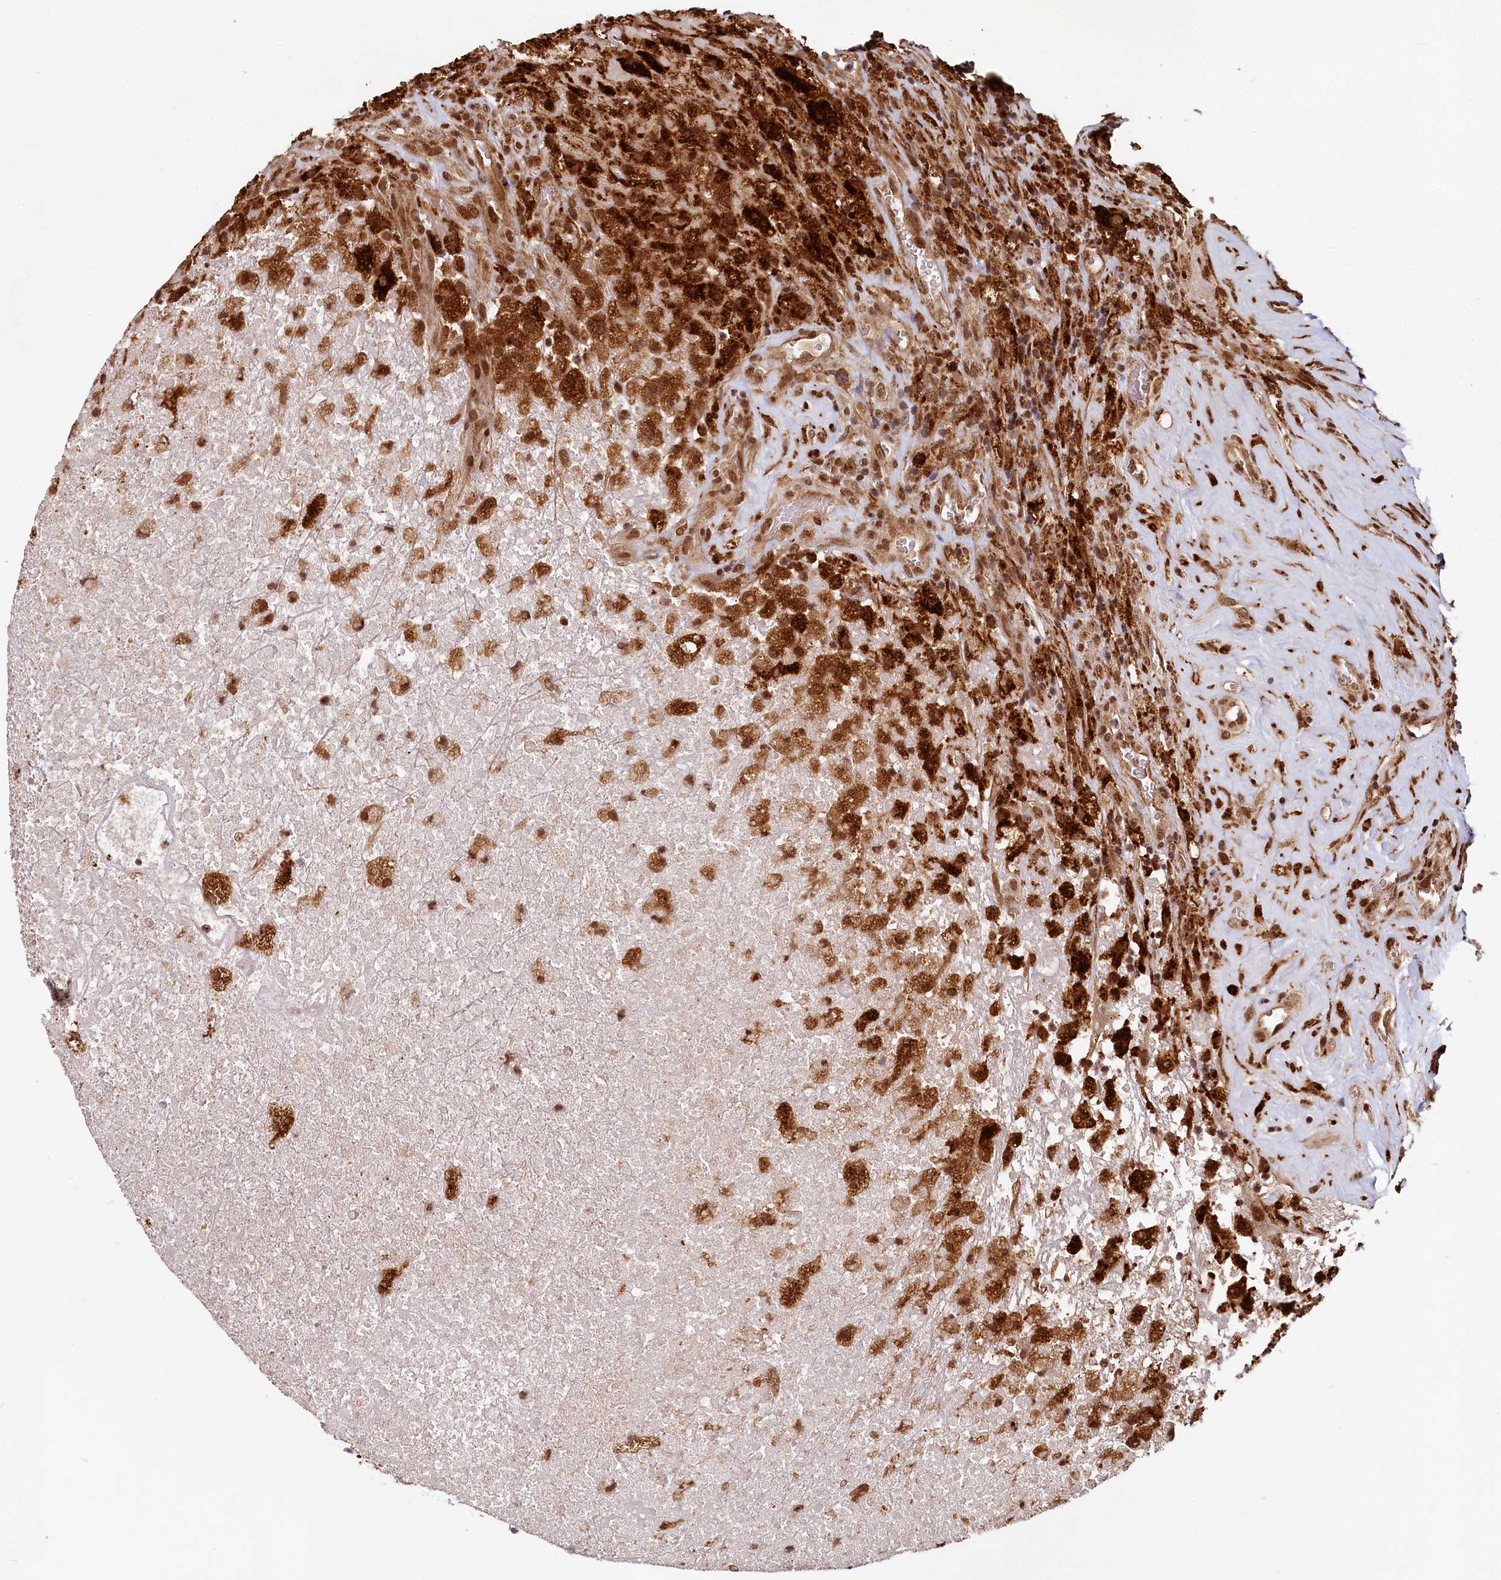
{"staining": {"intensity": "strong", "quantity": ">75%", "location": "nuclear"}, "tissue": "glioma", "cell_type": "Tumor cells", "image_type": "cancer", "snomed": [{"axis": "morphology", "description": "Glioma, malignant, High grade"}, {"axis": "topography", "description": "Brain"}], "caption": "IHC staining of glioma, which displays high levels of strong nuclear staining in about >75% of tumor cells indicating strong nuclear protein staining. The staining was performed using DAB (brown) for protein detection and nuclei were counterstained in hematoxylin (blue).", "gene": "TRIM23", "patient": {"sex": "male", "age": 69}}